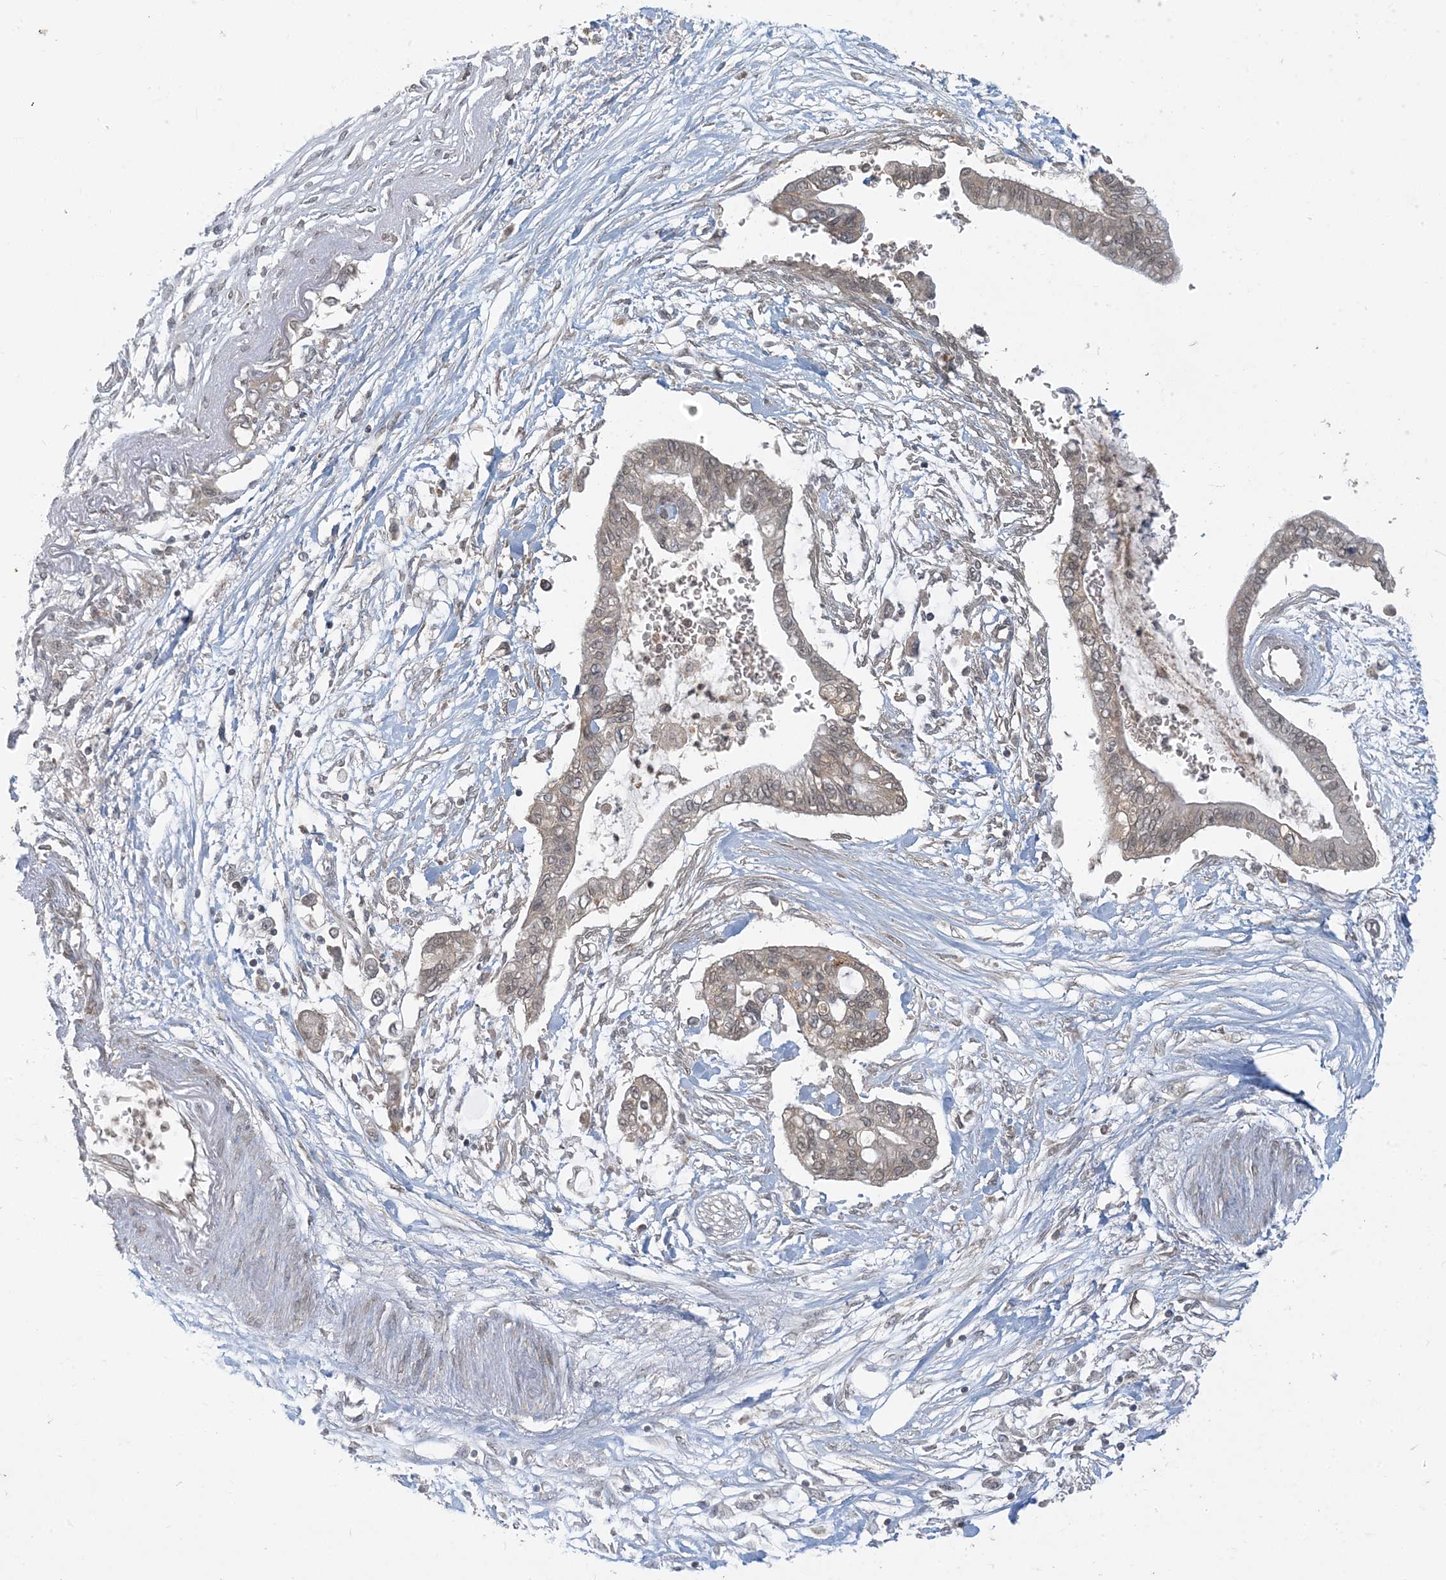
{"staining": {"intensity": "weak", "quantity": "25%-75%", "location": "cytoplasmic/membranous"}, "tissue": "pancreatic cancer", "cell_type": "Tumor cells", "image_type": "cancer", "snomed": [{"axis": "morphology", "description": "Adenocarcinoma, NOS"}, {"axis": "topography", "description": "Pancreas"}], "caption": "IHC staining of pancreatic cancer, which reveals low levels of weak cytoplasmic/membranous staining in approximately 25%-75% of tumor cells indicating weak cytoplasmic/membranous protein positivity. The staining was performed using DAB (brown) for protein detection and nuclei were counterstained in hematoxylin (blue).", "gene": "MCOLN1", "patient": {"sex": "female", "age": 77}}